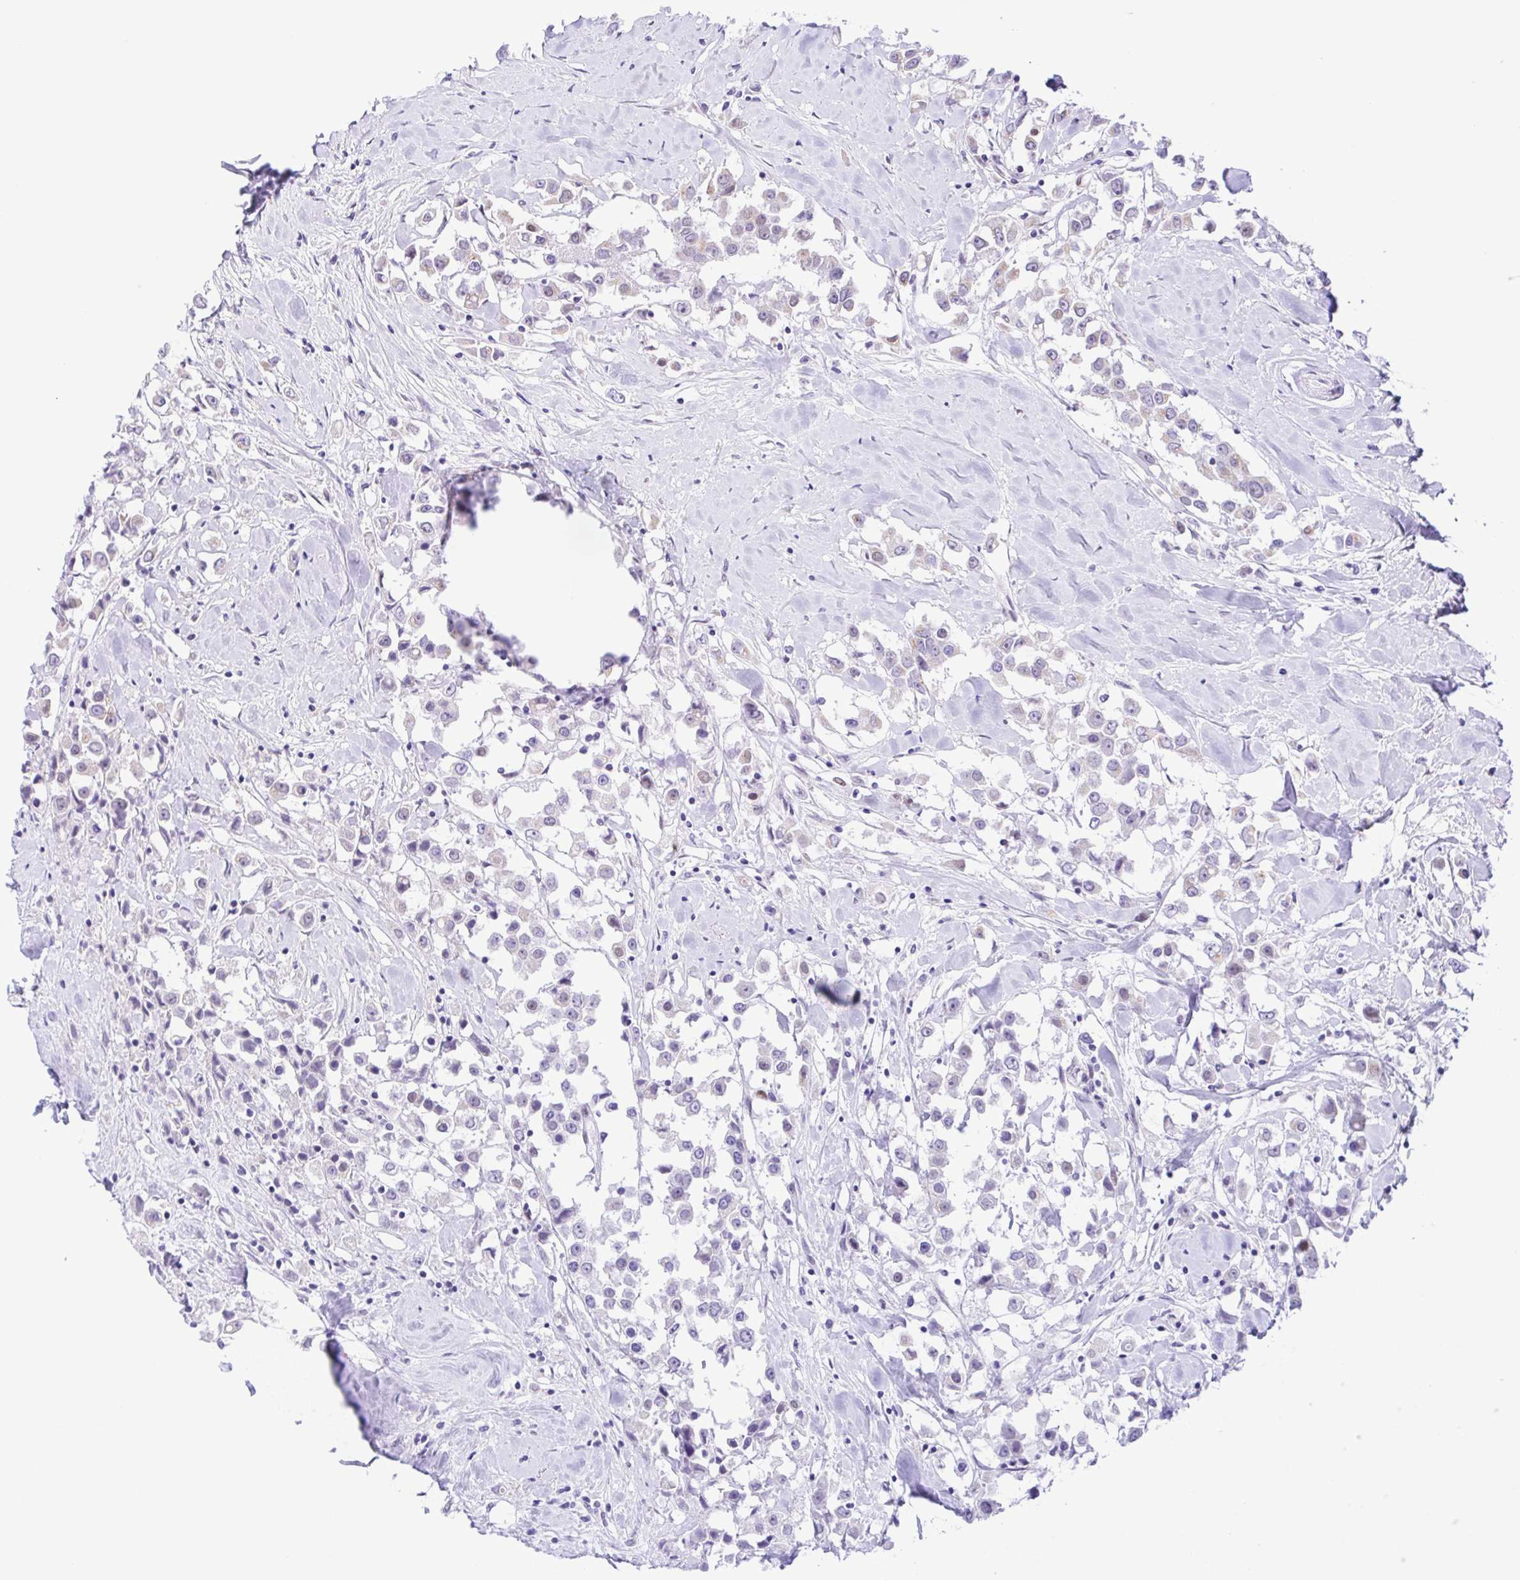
{"staining": {"intensity": "negative", "quantity": "none", "location": "none"}, "tissue": "breast cancer", "cell_type": "Tumor cells", "image_type": "cancer", "snomed": [{"axis": "morphology", "description": "Duct carcinoma"}, {"axis": "topography", "description": "Breast"}], "caption": "Tumor cells are negative for brown protein staining in breast cancer.", "gene": "TGM3", "patient": {"sex": "female", "age": 61}}